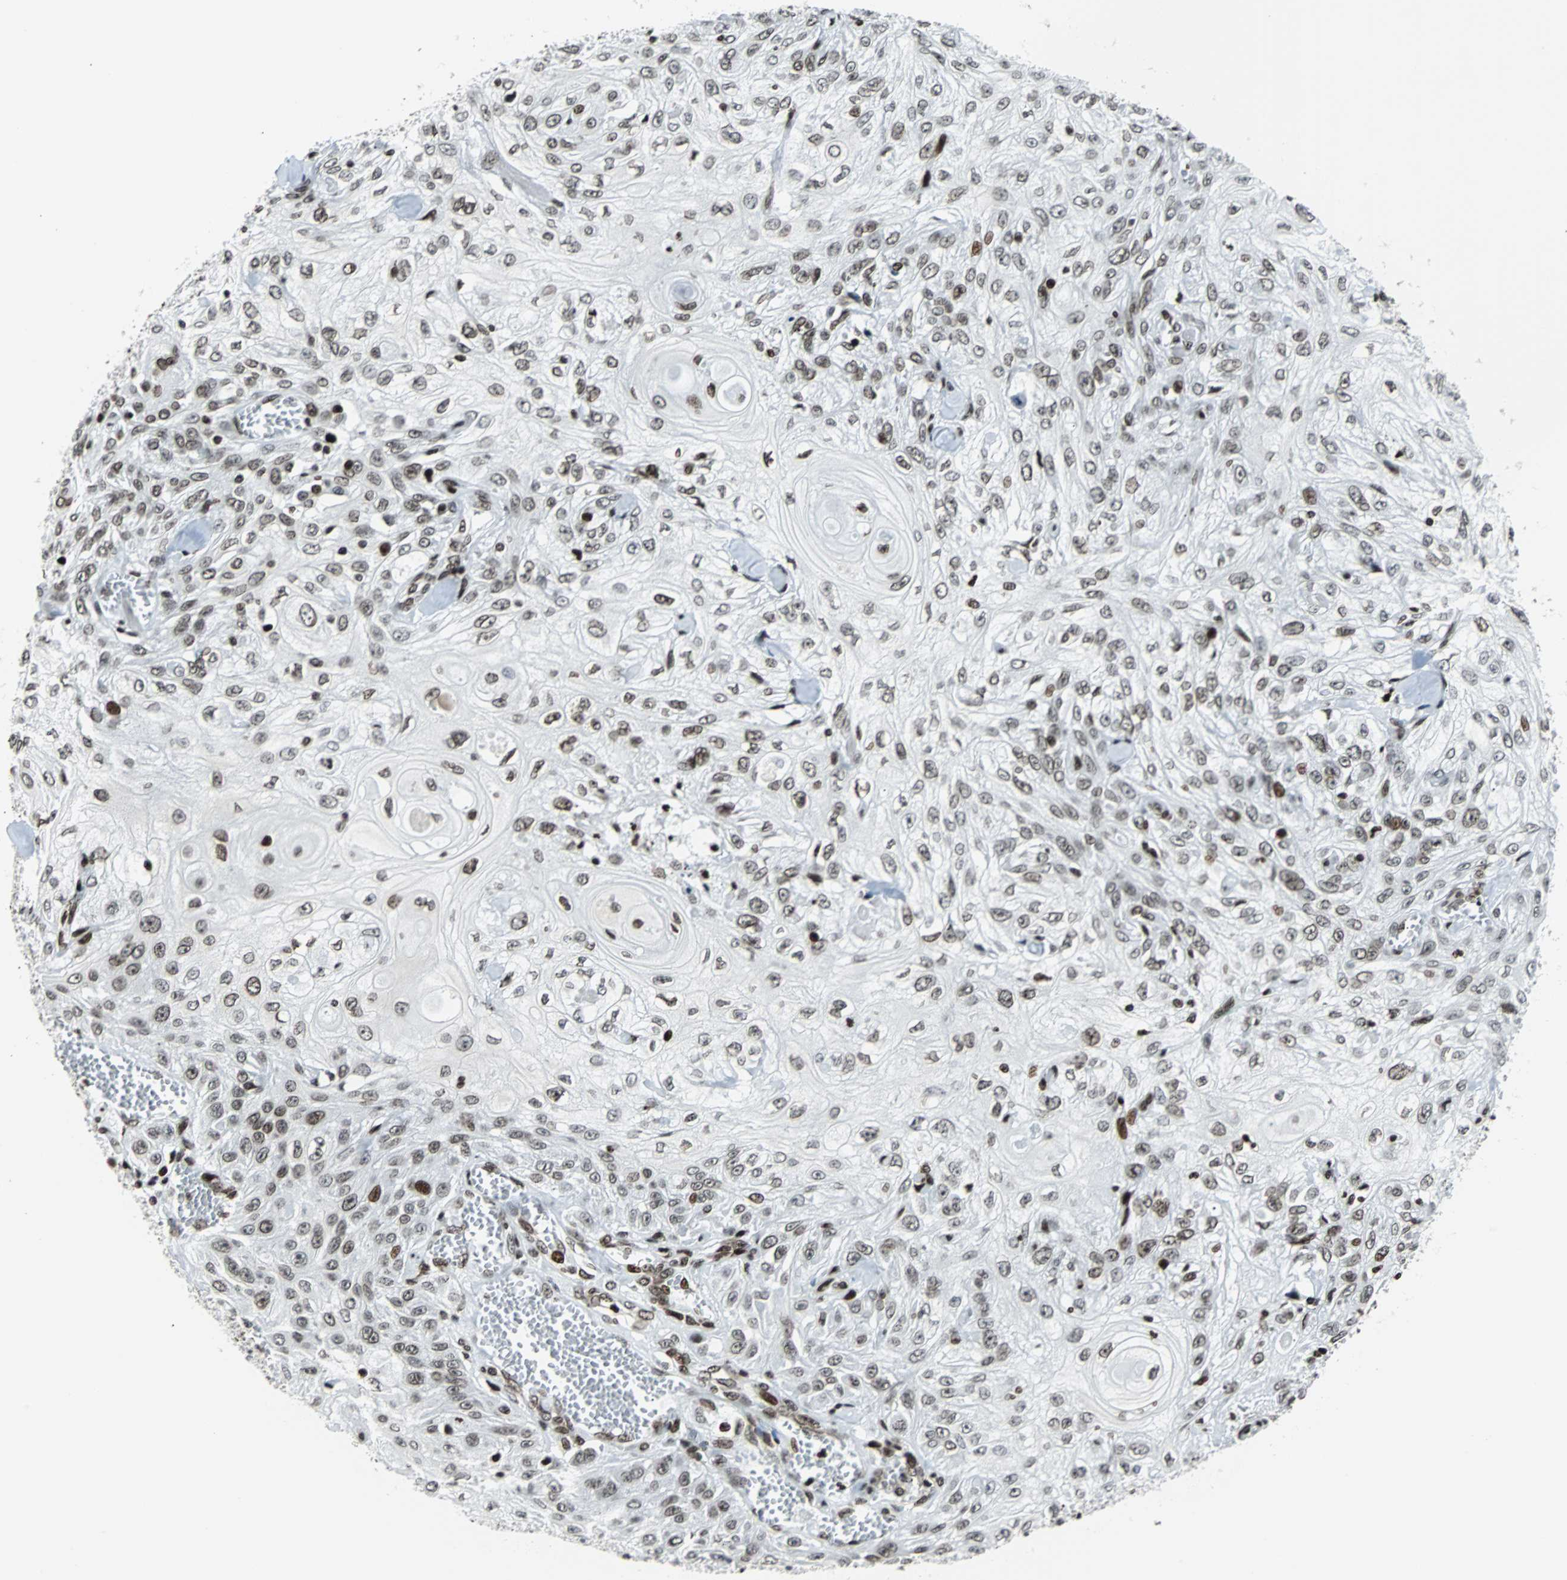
{"staining": {"intensity": "moderate", "quantity": "25%-75%", "location": "nuclear"}, "tissue": "skin cancer", "cell_type": "Tumor cells", "image_type": "cancer", "snomed": [{"axis": "morphology", "description": "Squamous cell carcinoma, NOS"}, {"axis": "morphology", "description": "Squamous cell carcinoma, metastatic, NOS"}, {"axis": "topography", "description": "Skin"}, {"axis": "topography", "description": "Lymph node"}], "caption": "High-power microscopy captured an immunohistochemistry (IHC) photomicrograph of skin cancer (squamous cell carcinoma), revealing moderate nuclear positivity in about 25%-75% of tumor cells. (brown staining indicates protein expression, while blue staining denotes nuclei).", "gene": "ZNF131", "patient": {"sex": "male", "age": 75}}